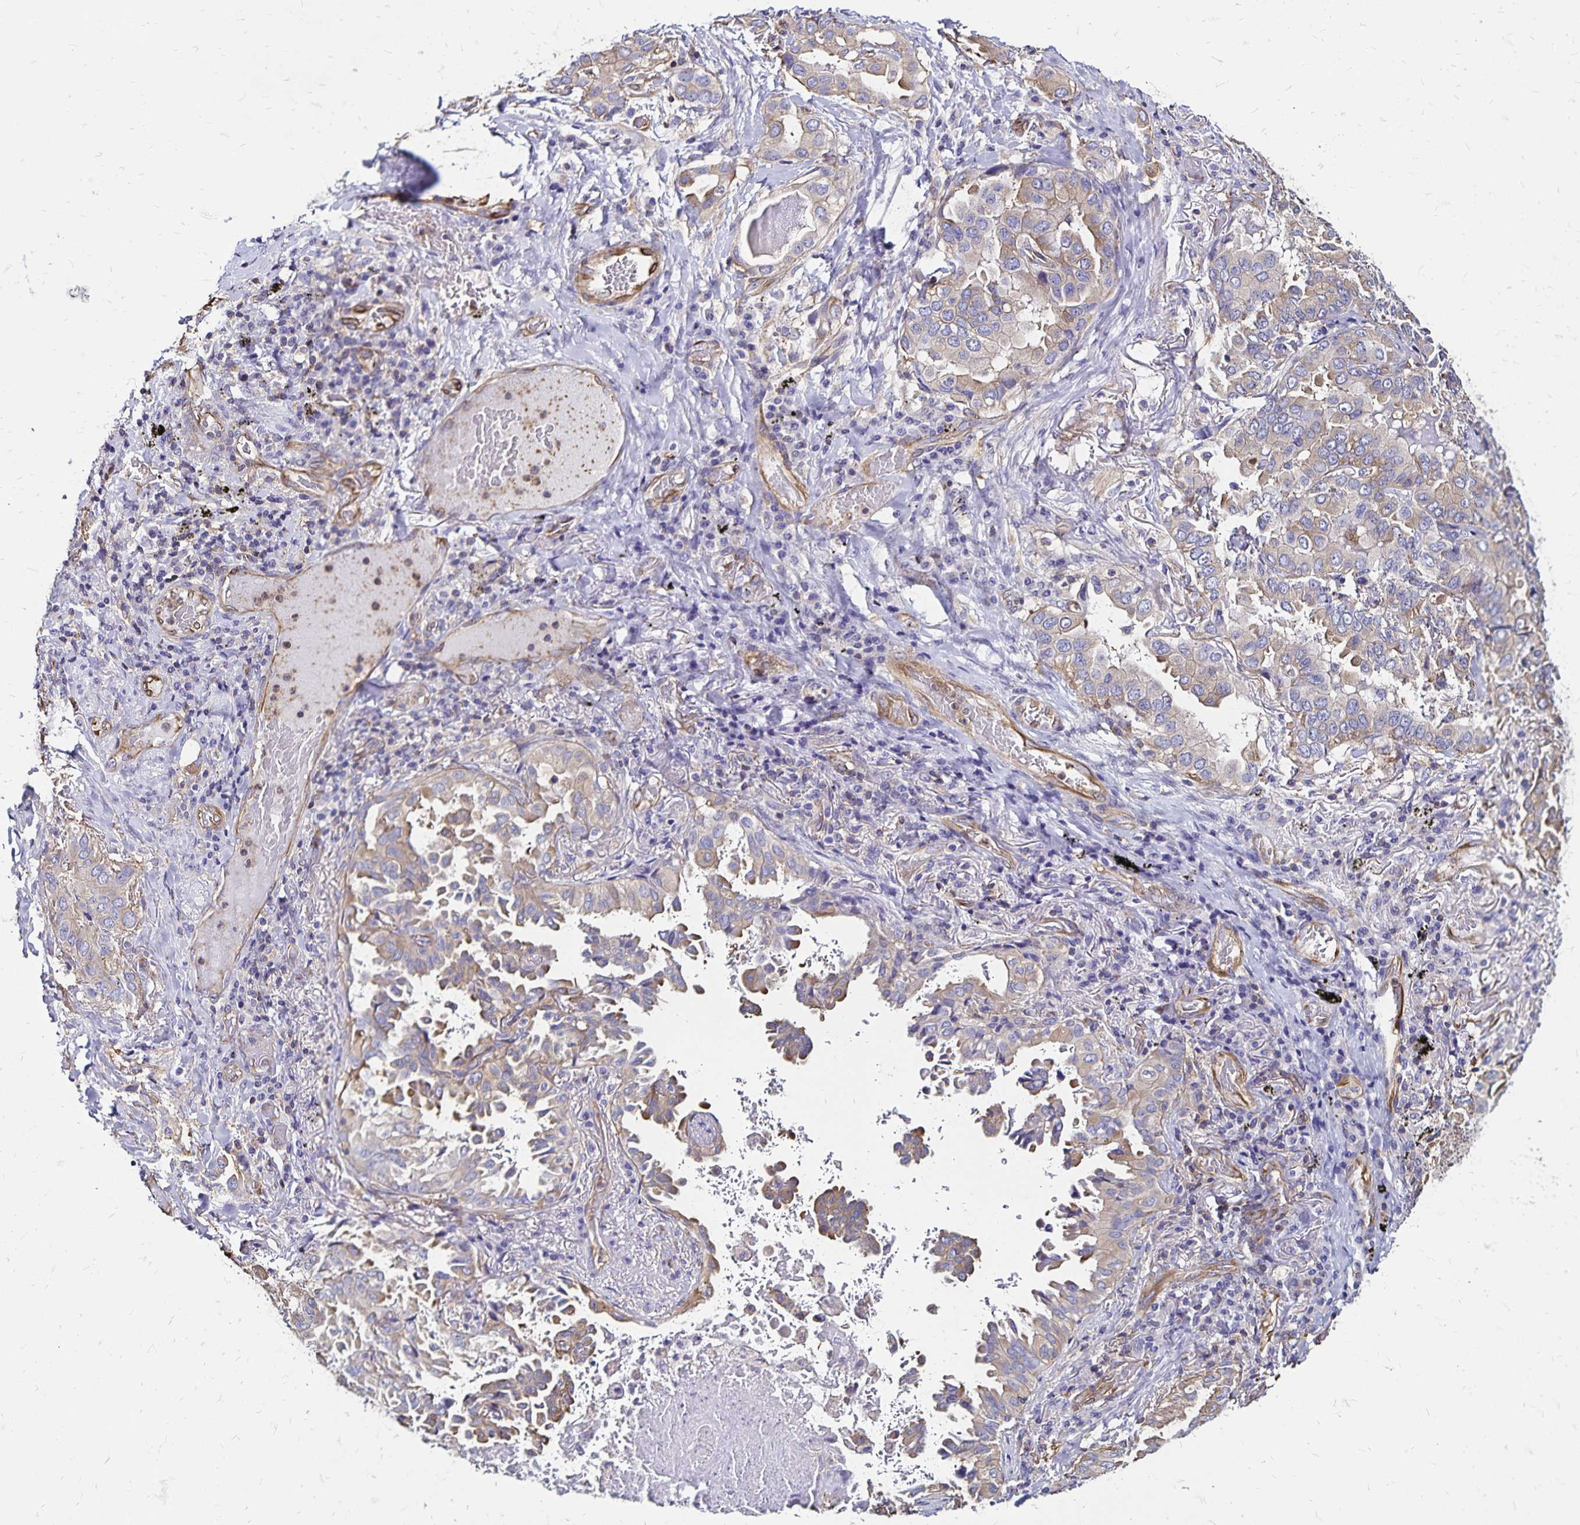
{"staining": {"intensity": "negative", "quantity": "none", "location": "none"}, "tissue": "lung cancer", "cell_type": "Tumor cells", "image_type": "cancer", "snomed": [{"axis": "morphology", "description": "Aneuploidy"}, {"axis": "morphology", "description": "Adenocarcinoma, NOS"}, {"axis": "morphology", "description": "Adenocarcinoma, metastatic, NOS"}, {"axis": "topography", "description": "Lymph node"}, {"axis": "topography", "description": "Lung"}], "caption": "Human lung adenocarcinoma stained for a protein using immunohistochemistry demonstrates no positivity in tumor cells.", "gene": "RPRML", "patient": {"sex": "female", "age": 48}}